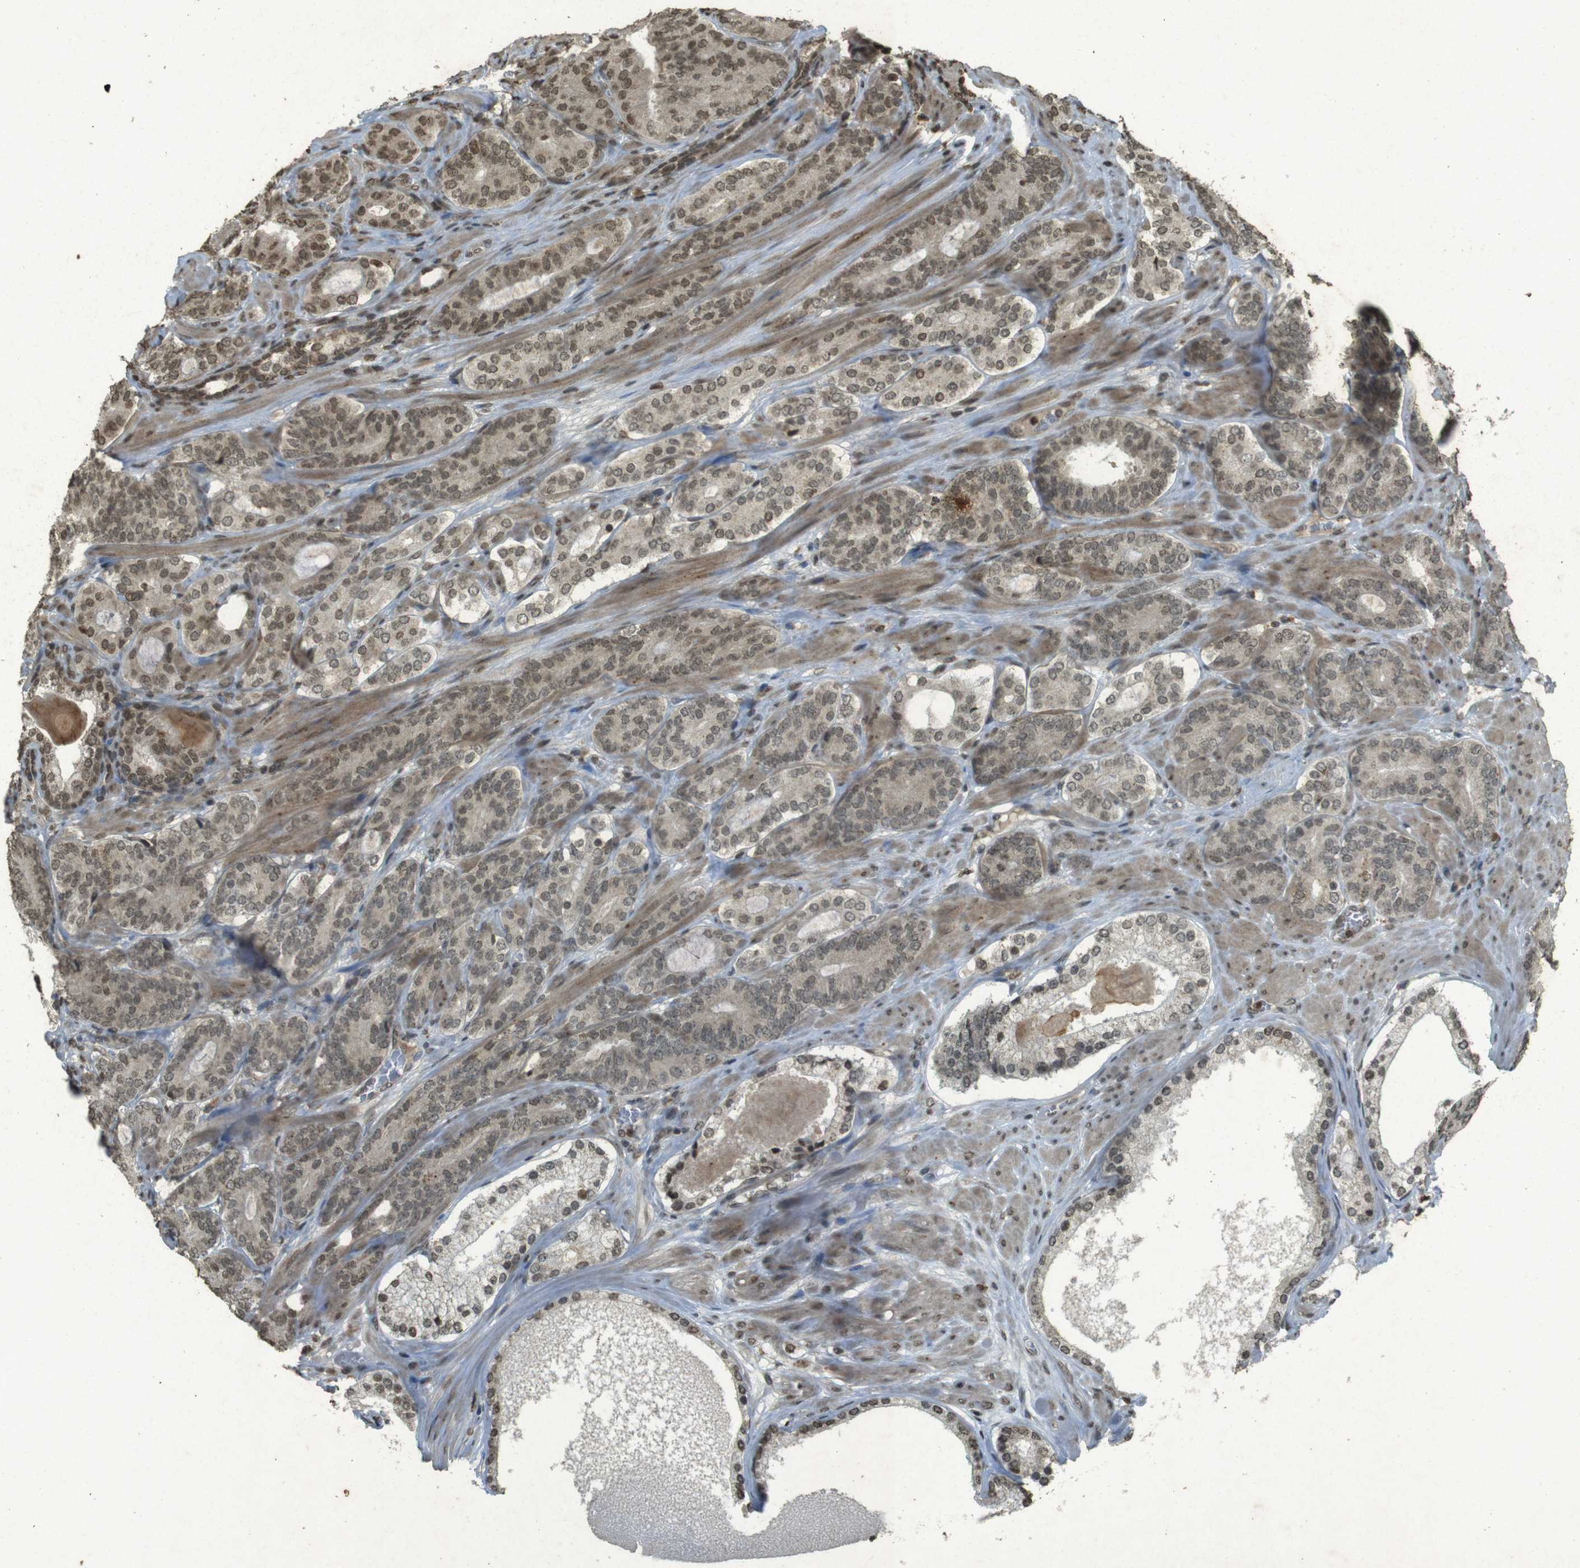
{"staining": {"intensity": "moderate", "quantity": ">75%", "location": "cytoplasmic/membranous,nuclear"}, "tissue": "prostate cancer", "cell_type": "Tumor cells", "image_type": "cancer", "snomed": [{"axis": "morphology", "description": "Adenocarcinoma, Low grade"}, {"axis": "topography", "description": "Prostate"}], "caption": "A medium amount of moderate cytoplasmic/membranous and nuclear staining is seen in about >75% of tumor cells in prostate cancer (low-grade adenocarcinoma) tissue. Immunohistochemistry (ihc) stains the protein in brown and the nuclei are stained blue.", "gene": "ORC4", "patient": {"sex": "male", "age": 63}}